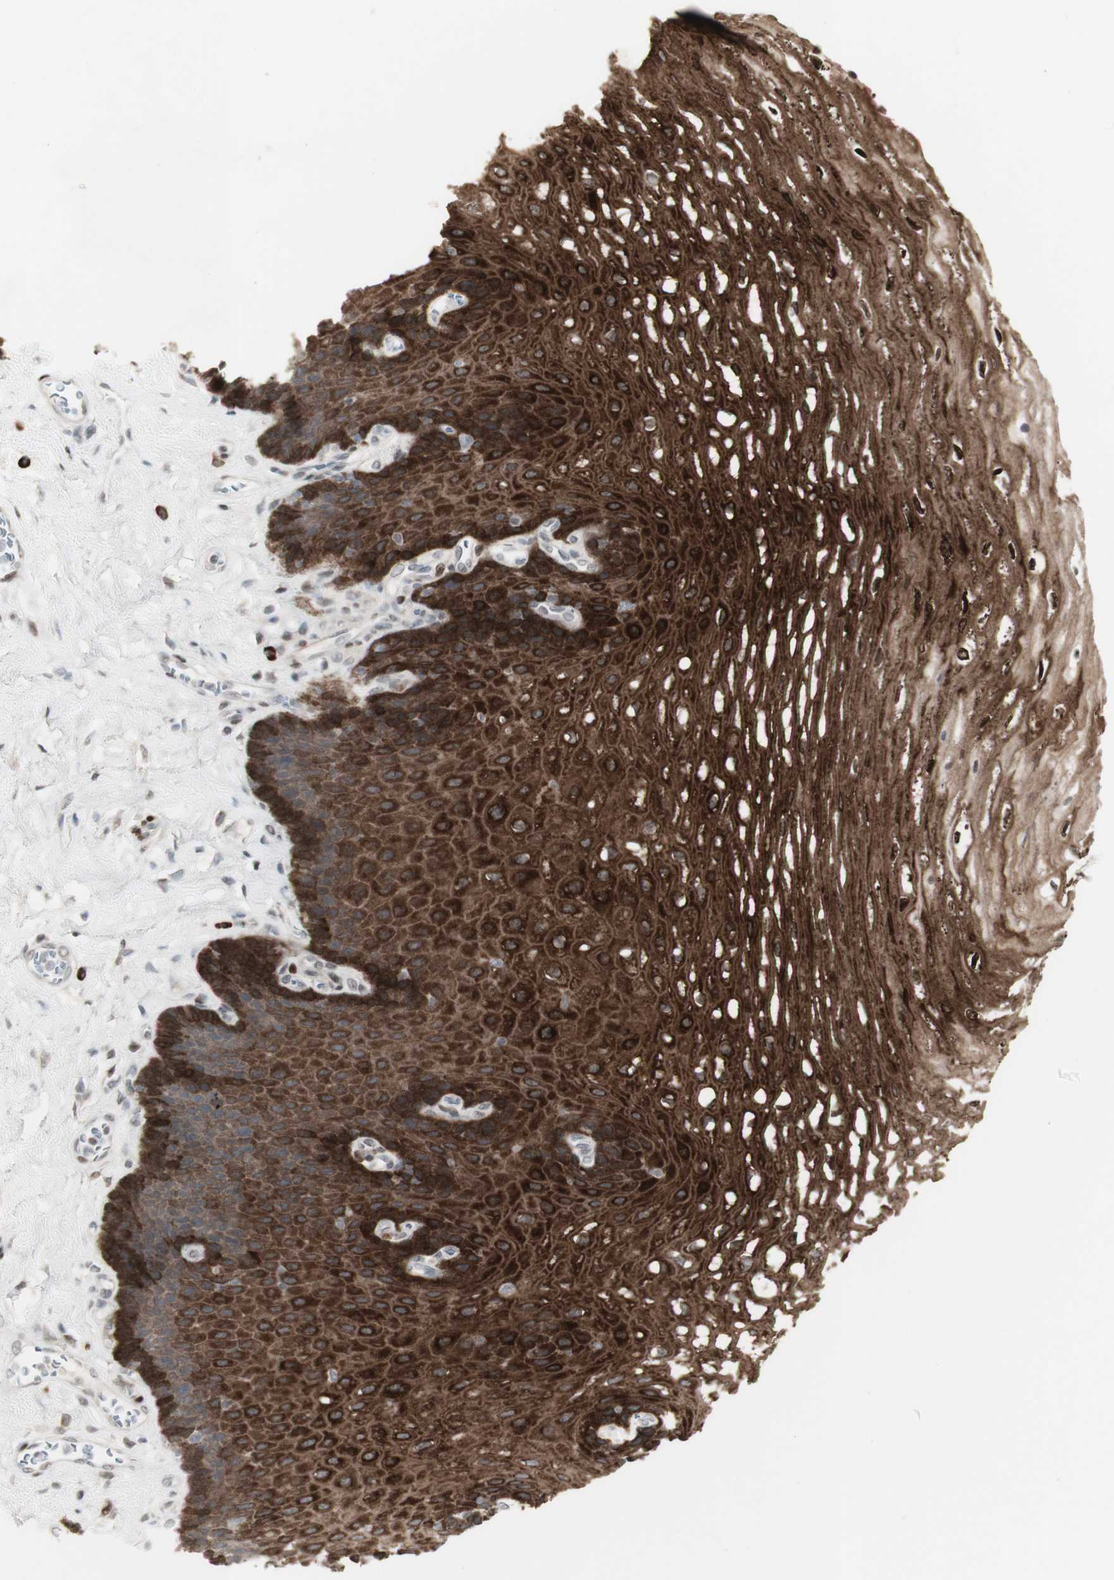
{"staining": {"intensity": "strong", "quantity": ">75%", "location": "cytoplasmic/membranous"}, "tissue": "esophagus", "cell_type": "Squamous epithelial cells", "image_type": "normal", "snomed": [{"axis": "morphology", "description": "Normal tissue, NOS"}, {"axis": "topography", "description": "Esophagus"}], "caption": "Unremarkable esophagus reveals strong cytoplasmic/membranous positivity in about >75% of squamous epithelial cells.", "gene": "C1orf116", "patient": {"sex": "female", "age": 72}}